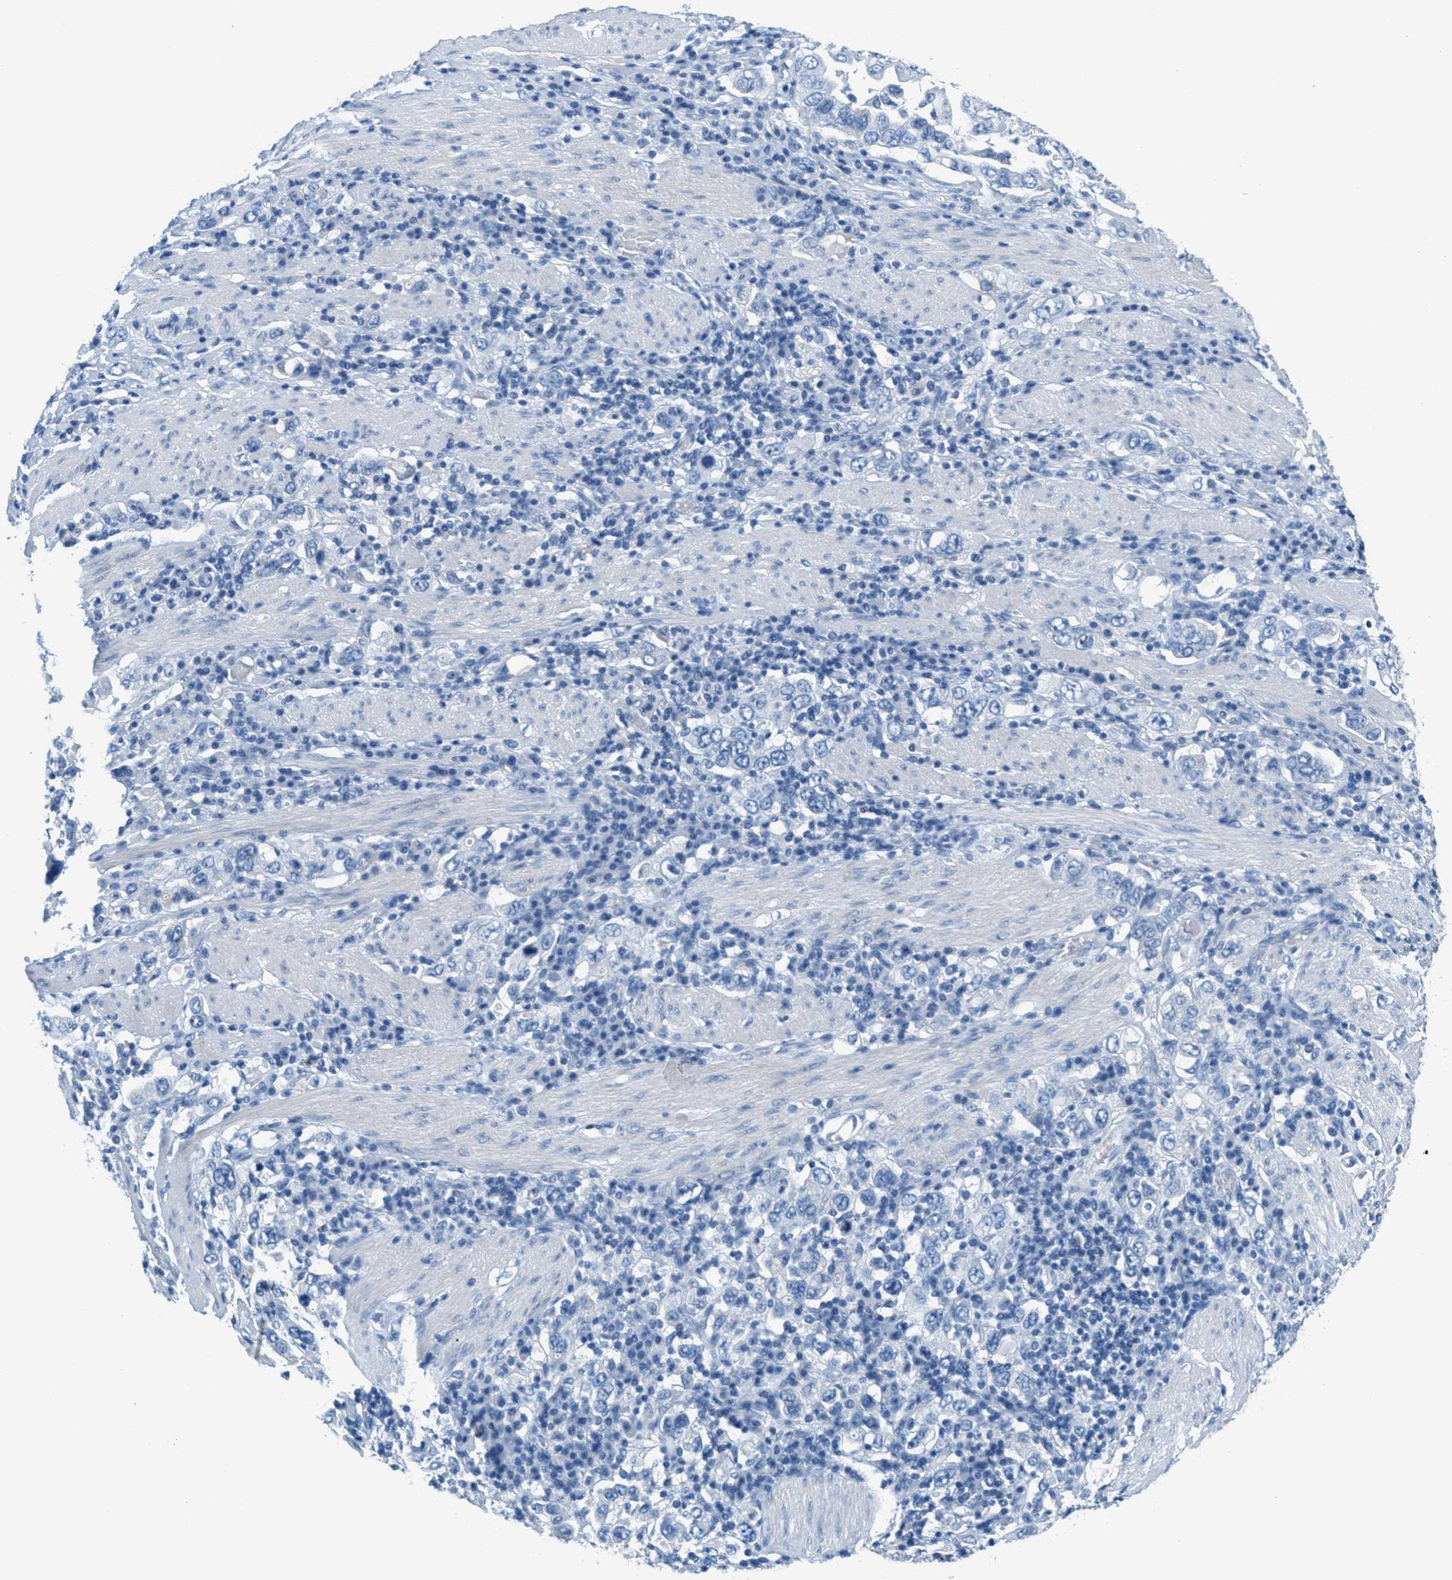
{"staining": {"intensity": "negative", "quantity": "none", "location": "none"}, "tissue": "stomach cancer", "cell_type": "Tumor cells", "image_type": "cancer", "snomed": [{"axis": "morphology", "description": "Adenocarcinoma, NOS"}, {"axis": "topography", "description": "Stomach, upper"}], "caption": "The photomicrograph displays no staining of tumor cells in stomach adenocarcinoma. (IHC, brightfield microscopy, high magnification).", "gene": "MGARP", "patient": {"sex": "male", "age": 62}}